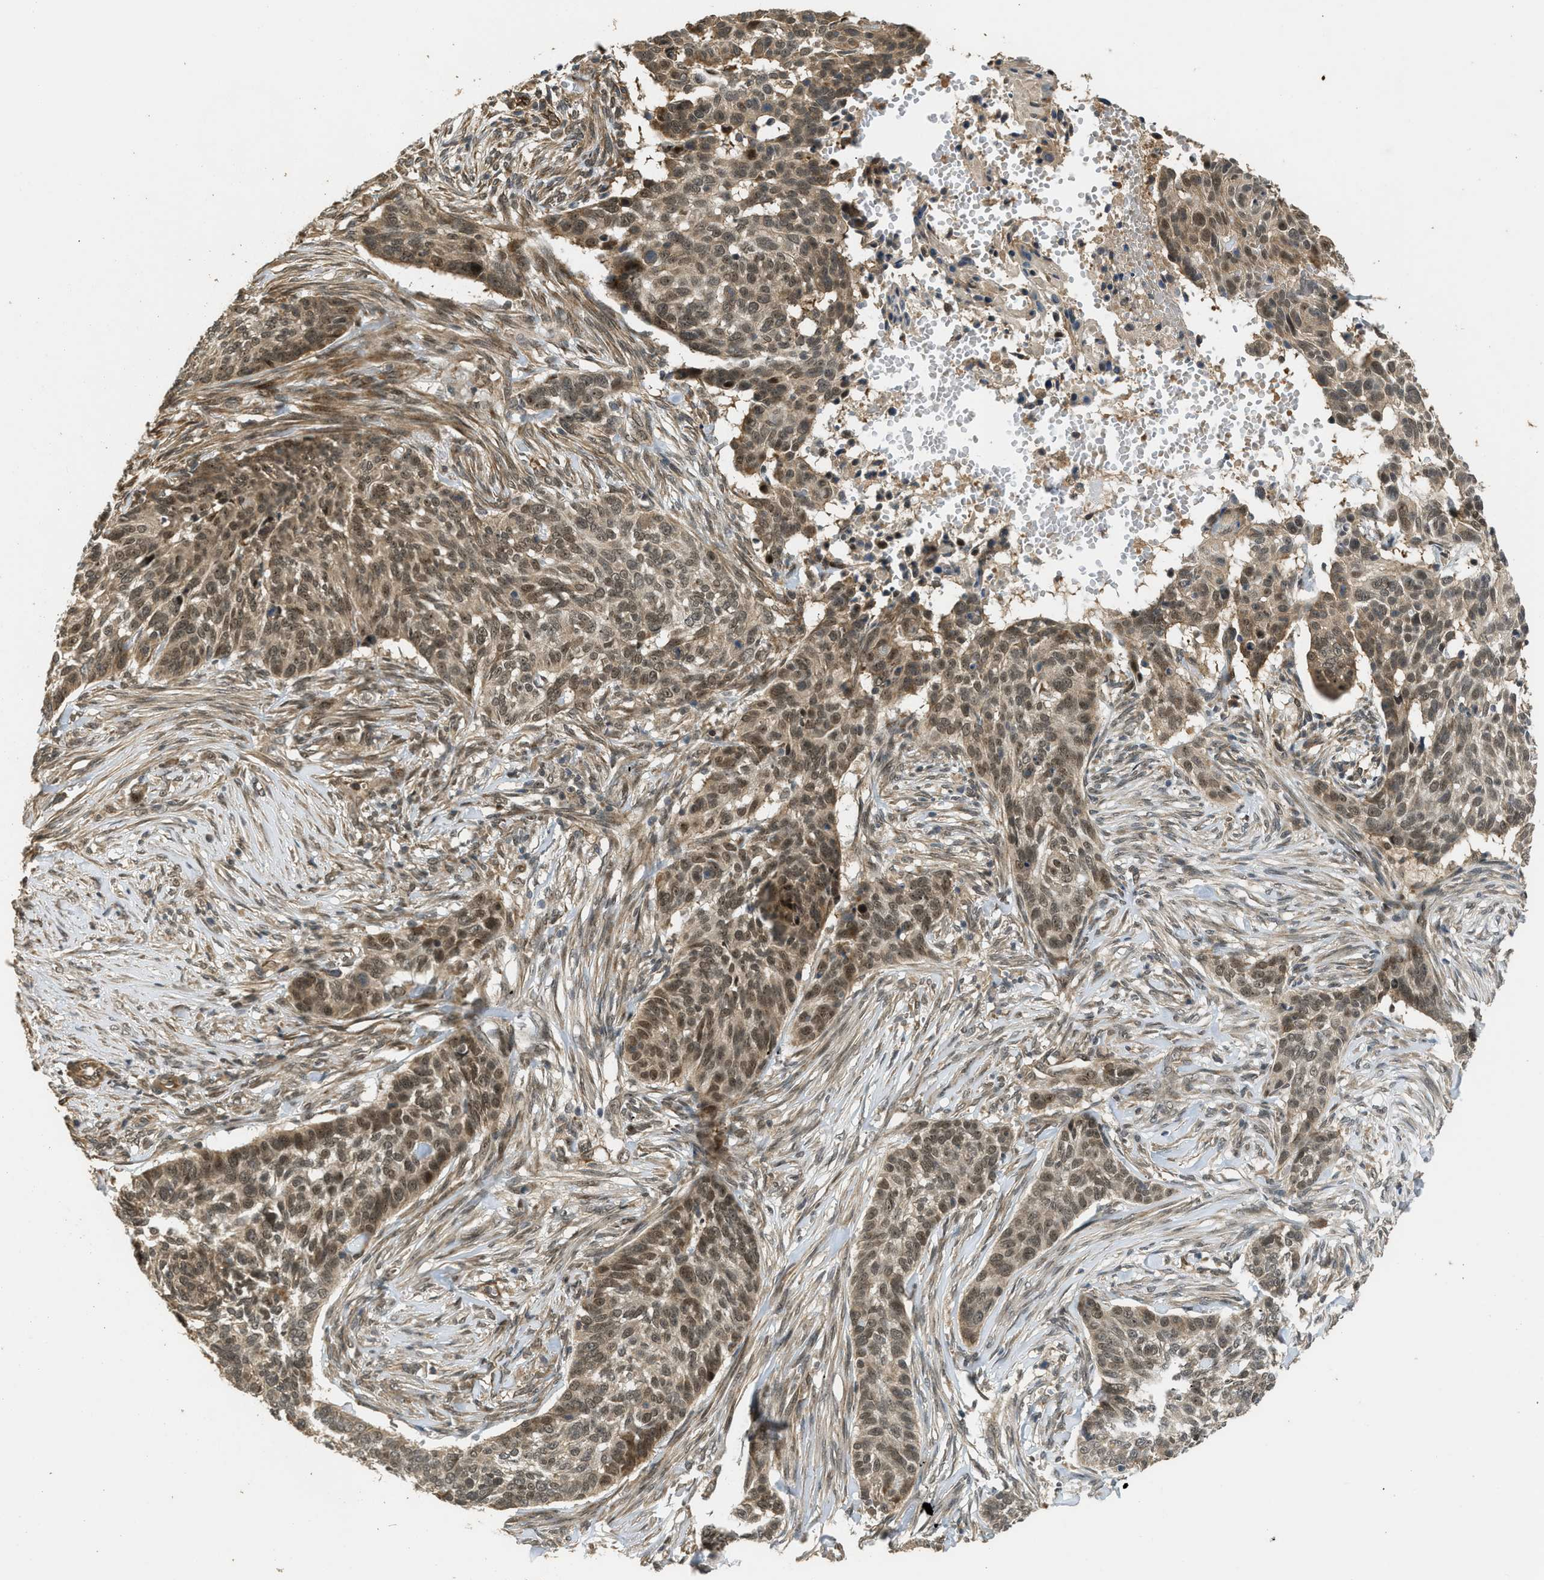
{"staining": {"intensity": "moderate", "quantity": "25%-75%", "location": "nuclear"}, "tissue": "skin cancer", "cell_type": "Tumor cells", "image_type": "cancer", "snomed": [{"axis": "morphology", "description": "Basal cell carcinoma"}, {"axis": "topography", "description": "Skin"}], "caption": "This image demonstrates immunohistochemistry (IHC) staining of skin basal cell carcinoma, with medium moderate nuclear positivity in approximately 25%-75% of tumor cells.", "gene": "GET1", "patient": {"sex": "male", "age": 85}}